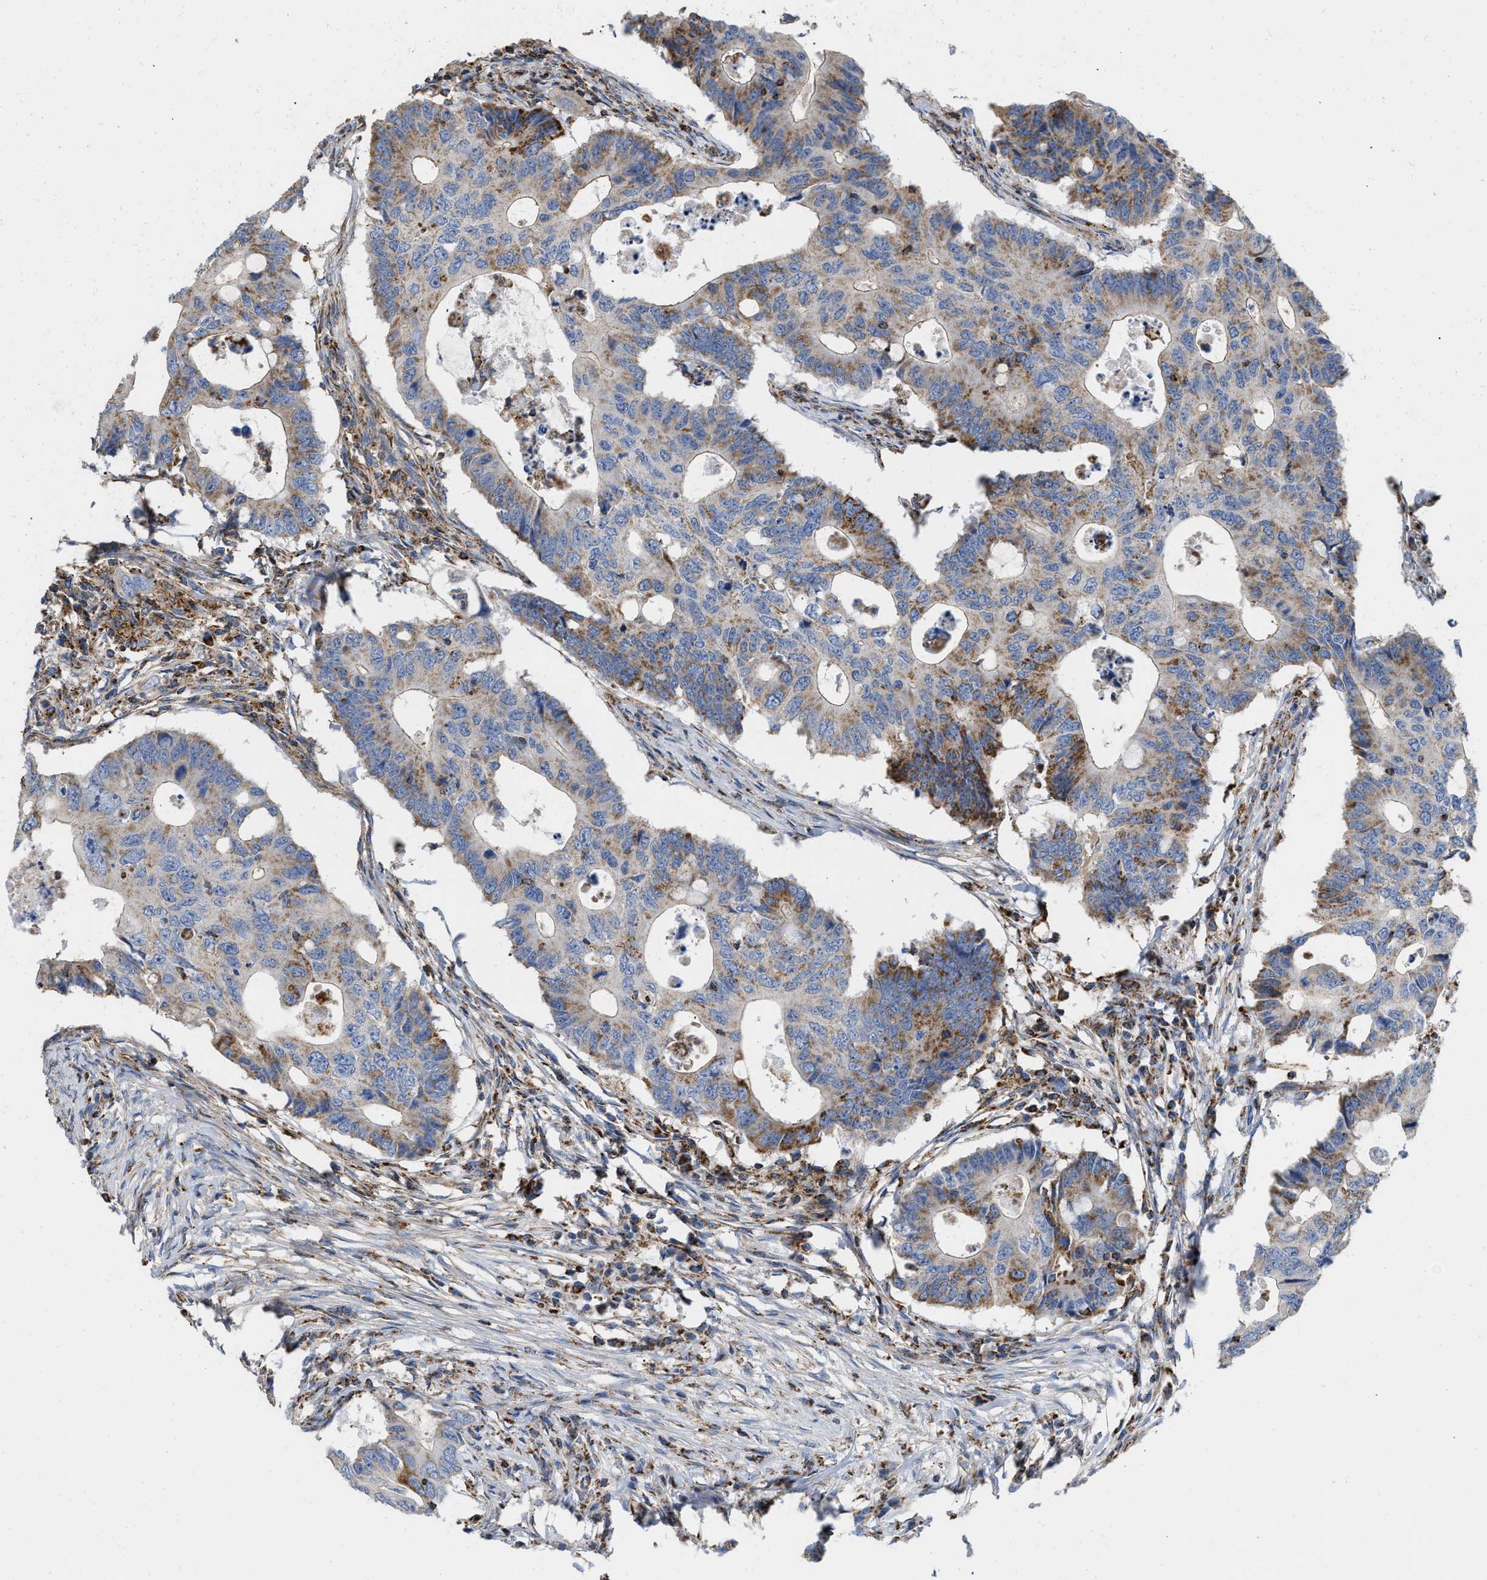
{"staining": {"intensity": "strong", "quantity": "25%-75%", "location": "cytoplasmic/membranous"}, "tissue": "colorectal cancer", "cell_type": "Tumor cells", "image_type": "cancer", "snomed": [{"axis": "morphology", "description": "Adenocarcinoma, NOS"}, {"axis": "topography", "description": "Colon"}], "caption": "Colorectal cancer was stained to show a protein in brown. There is high levels of strong cytoplasmic/membranous staining in about 25%-75% of tumor cells.", "gene": "GRB10", "patient": {"sex": "male", "age": 71}}